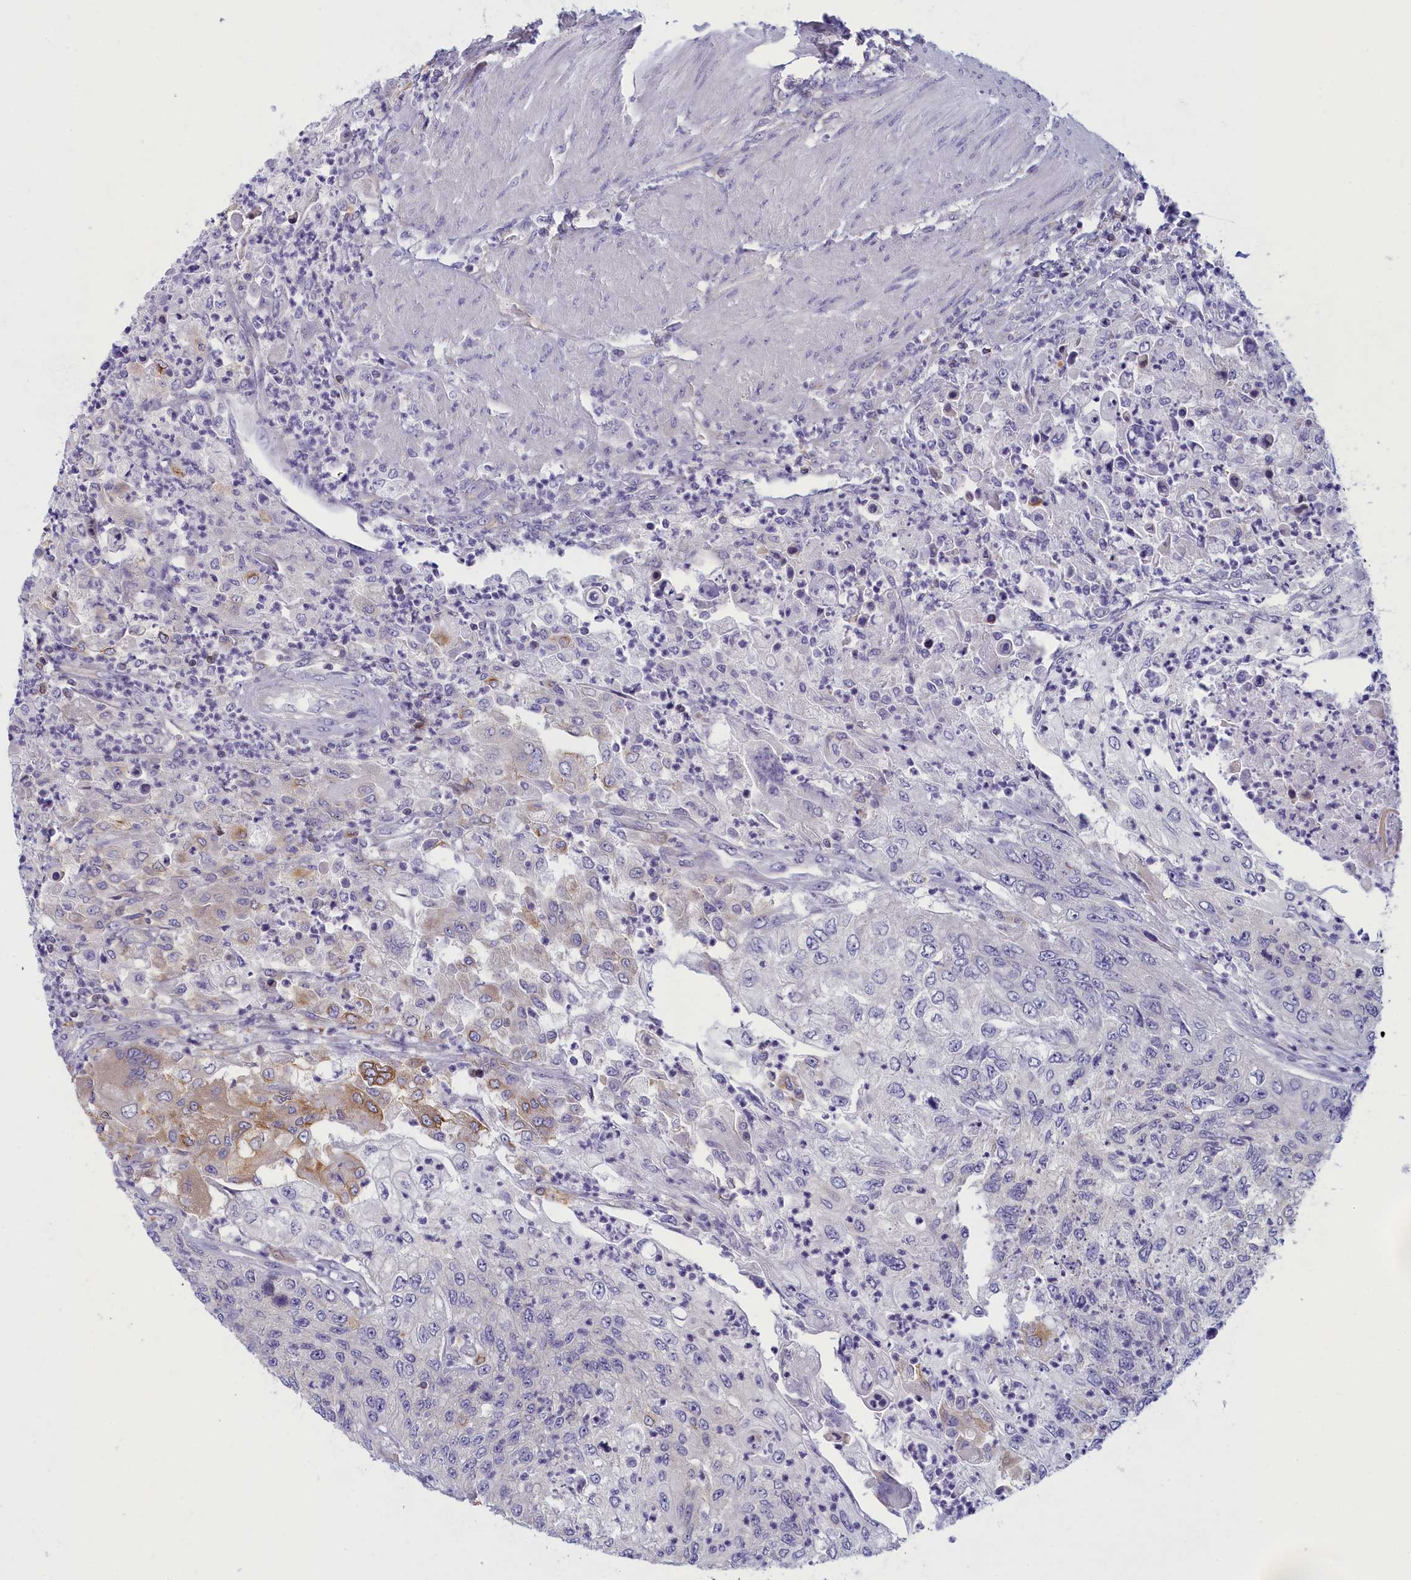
{"staining": {"intensity": "moderate", "quantity": "<25%", "location": "cytoplasmic/membranous"}, "tissue": "urothelial cancer", "cell_type": "Tumor cells", "image_type": "cancer", "snomed": [{"axis": "morphology", "description": "Urothelial carcinoma, High grade"}, {"axis": "topography", "description": "Urinary bladder"}], "caption": "Tumor cells show low levels of moderate cytoplasmic/membranous expression in approximately <25% of cells in urothelial carcinoma (high-grade). (DAB (3,3'-diaminobenzidine) IHC, brown staining for protein, blue staining for nuclei).", "gene": "NOL10", "patient": {"sex": "female", "age": 60}}